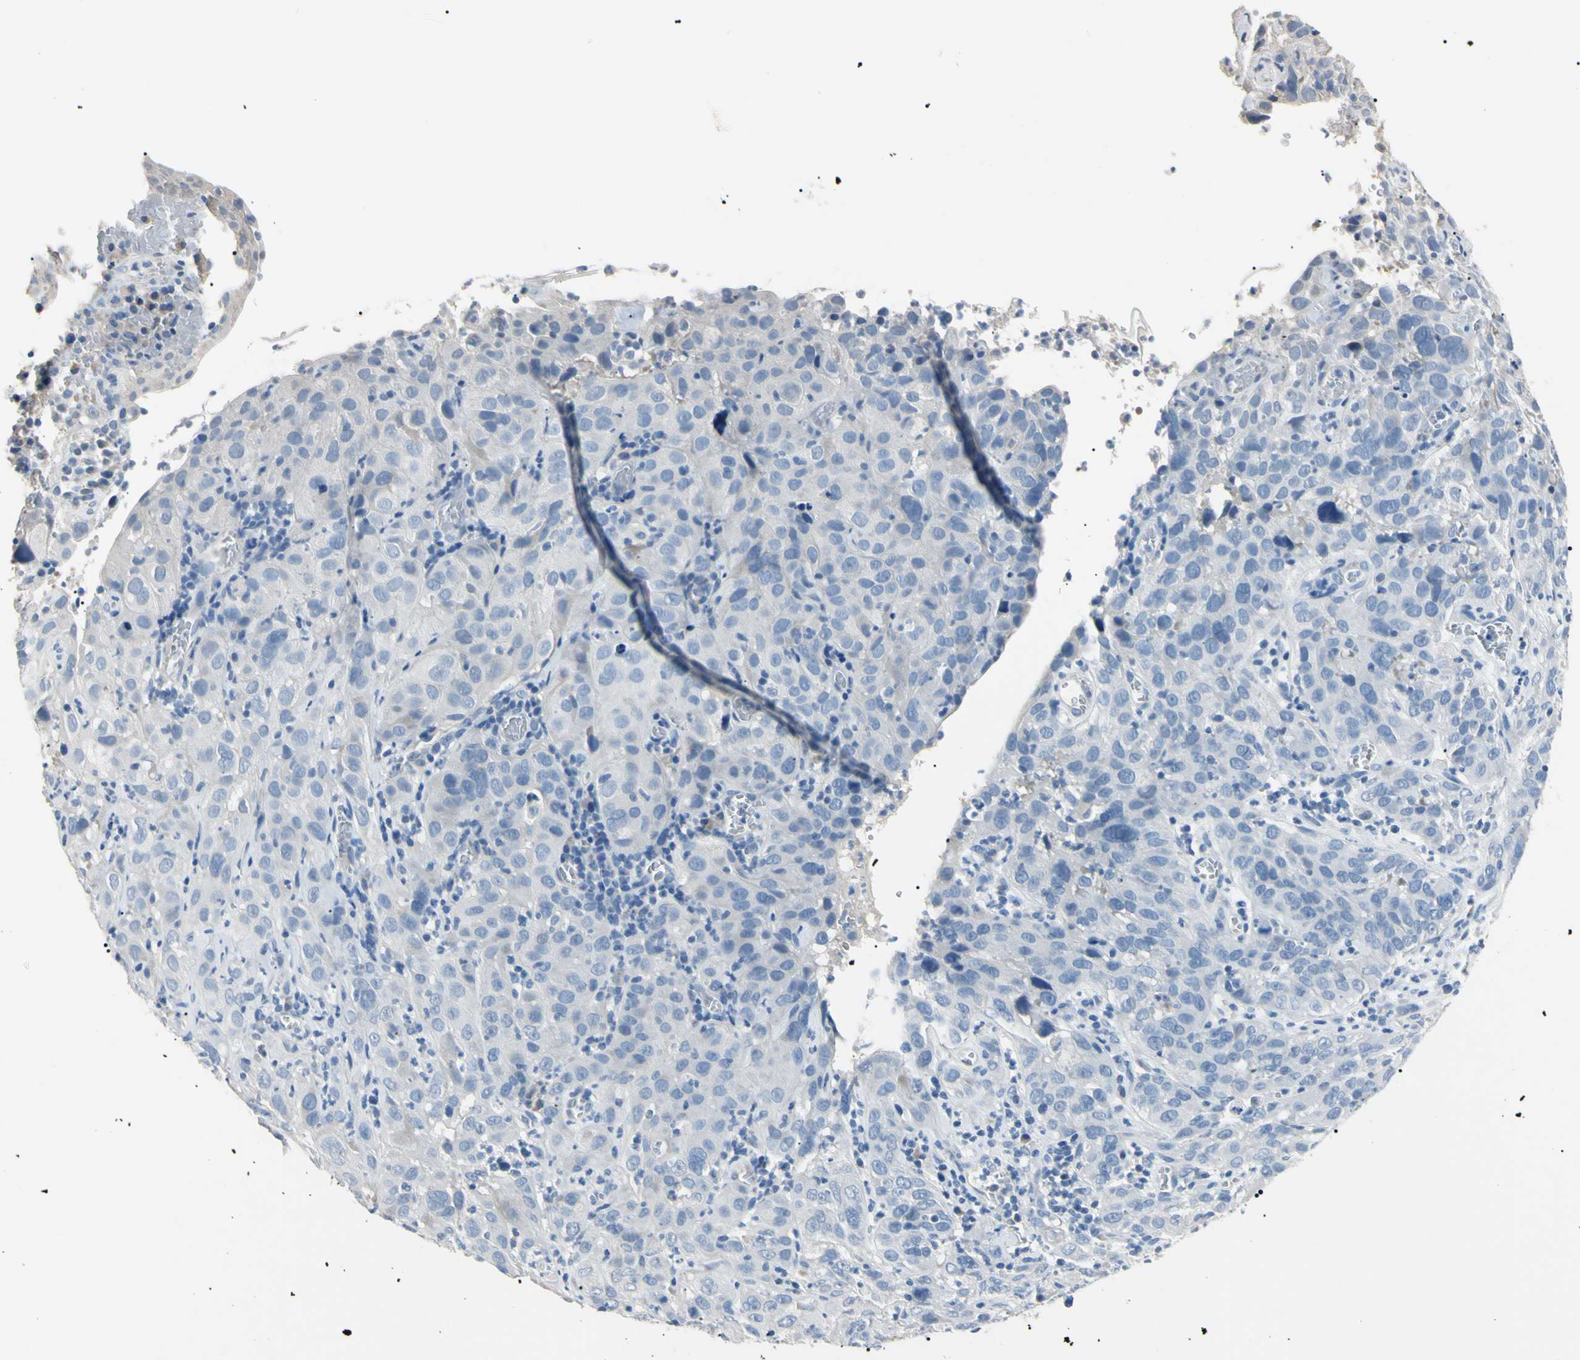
{"staining": {"intensity": "negative", "quantity": "none", "location": "none"}, "tissue": "cervical cancer", "cell_type": "Tumor cells", "image_type": "cancer", "snomed": [{"axis": "morphology", "description": "Squamous cell carcinoma, NOS"}, {"axis": "topography", "description": "Cervix"}], "caption": "Immunohistochemistry (IHC) of squamous cell carcinoma (cervical) displays no expression in tumor cells.", "gene": "CGB3", "patient": {"sex": "female", "age": 32}}